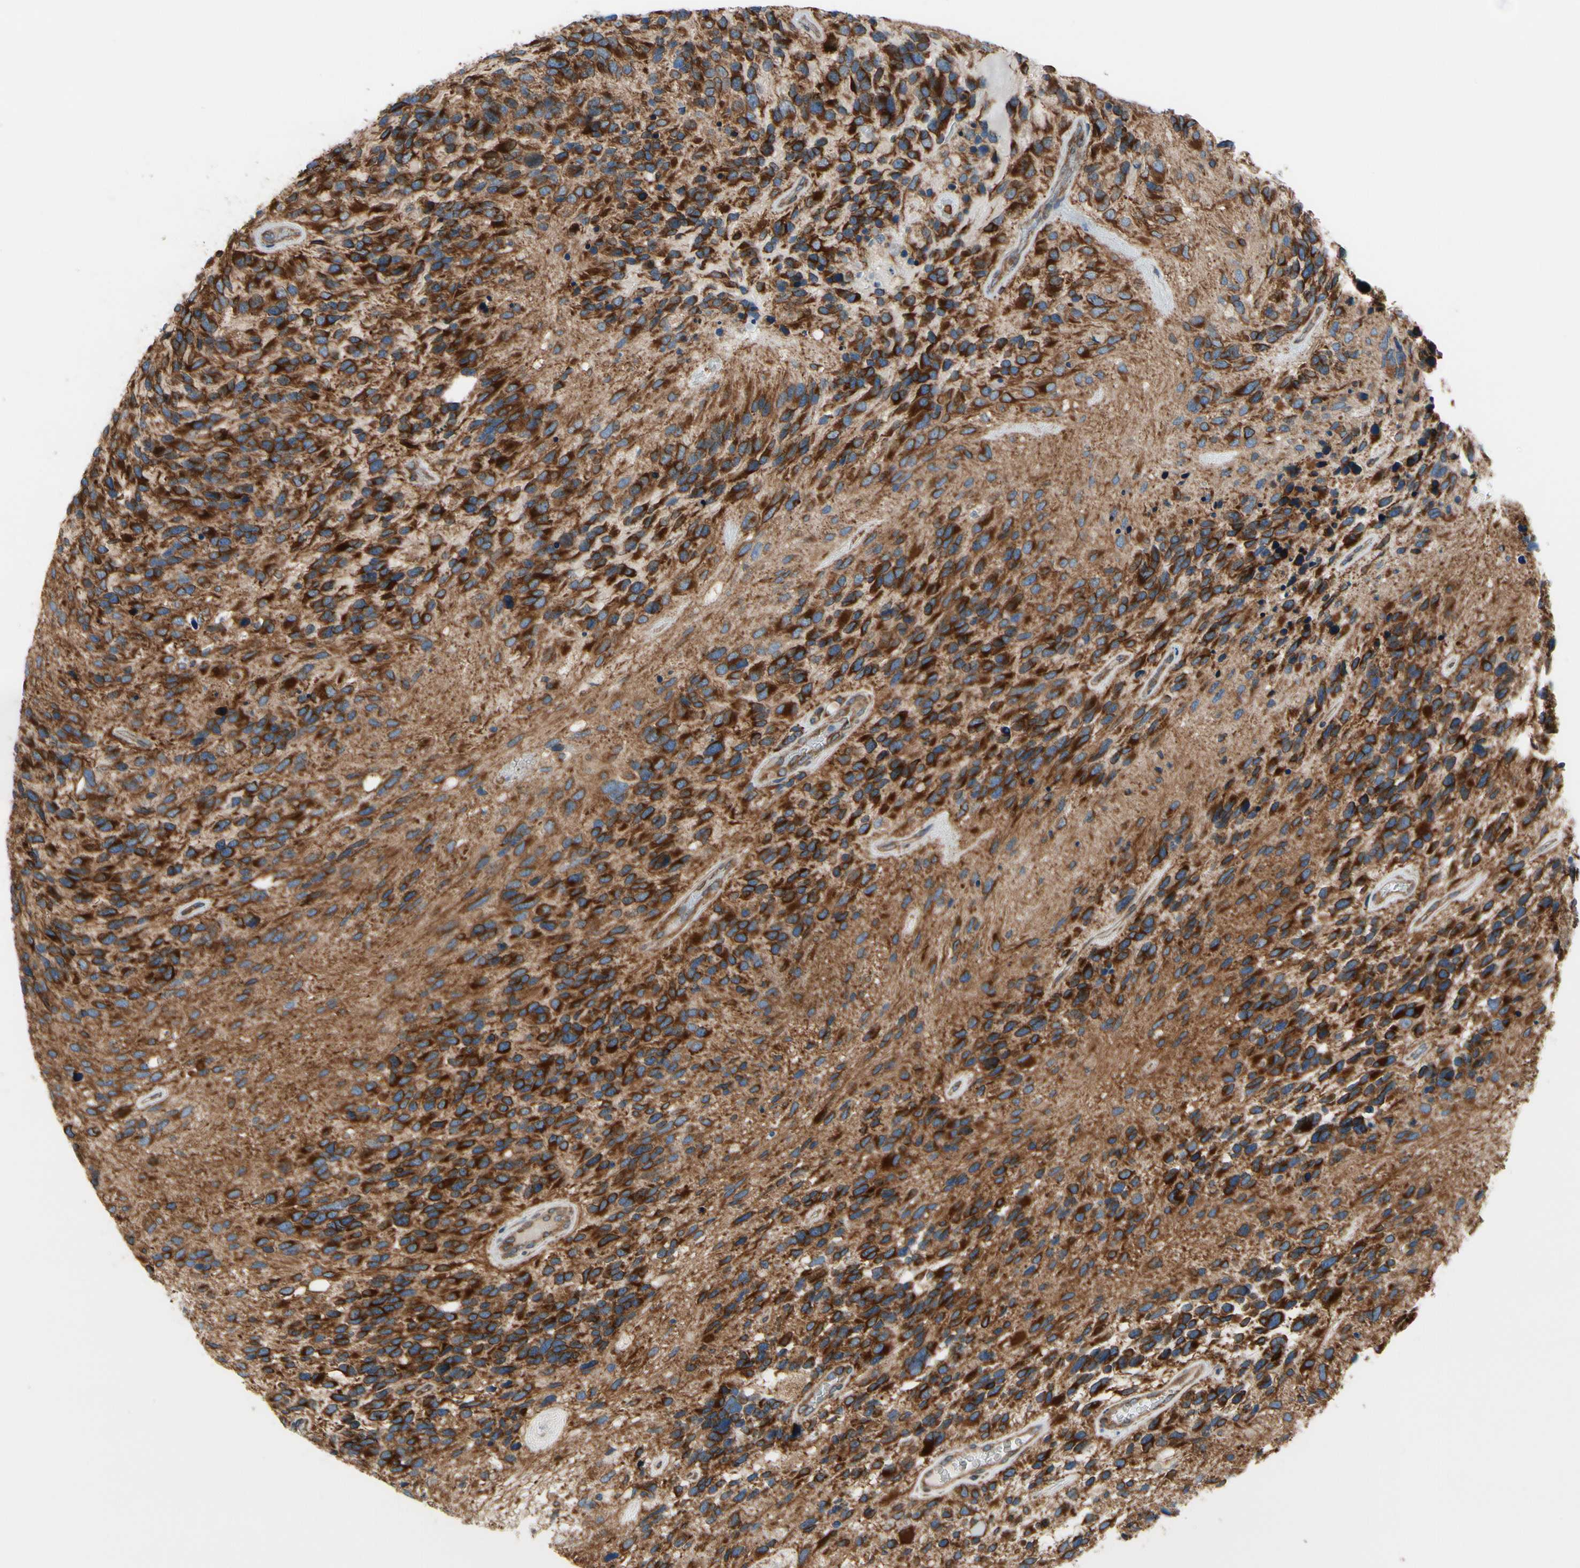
{"staining": {"intensity": "strong", "quantity": ">75%", "location": "cytoplasmic/membranous"}, "tissue": "glioma", "cell_type": "Tumor cells", "image_type": "cancer", "snomed": [{"axis": "morphology", "description": "Glioma, malignant, High grade"}, {"axis": "topography", "description": "Brain"}], "caption": "Strong cytoplasmic/membranous positivity for a protein is present in approximately >75% of tumor cells of malignant glioma (high-grade) using IHC.", "gene": "CLCC1", "patient": {"sex": "female", "age": 58}}